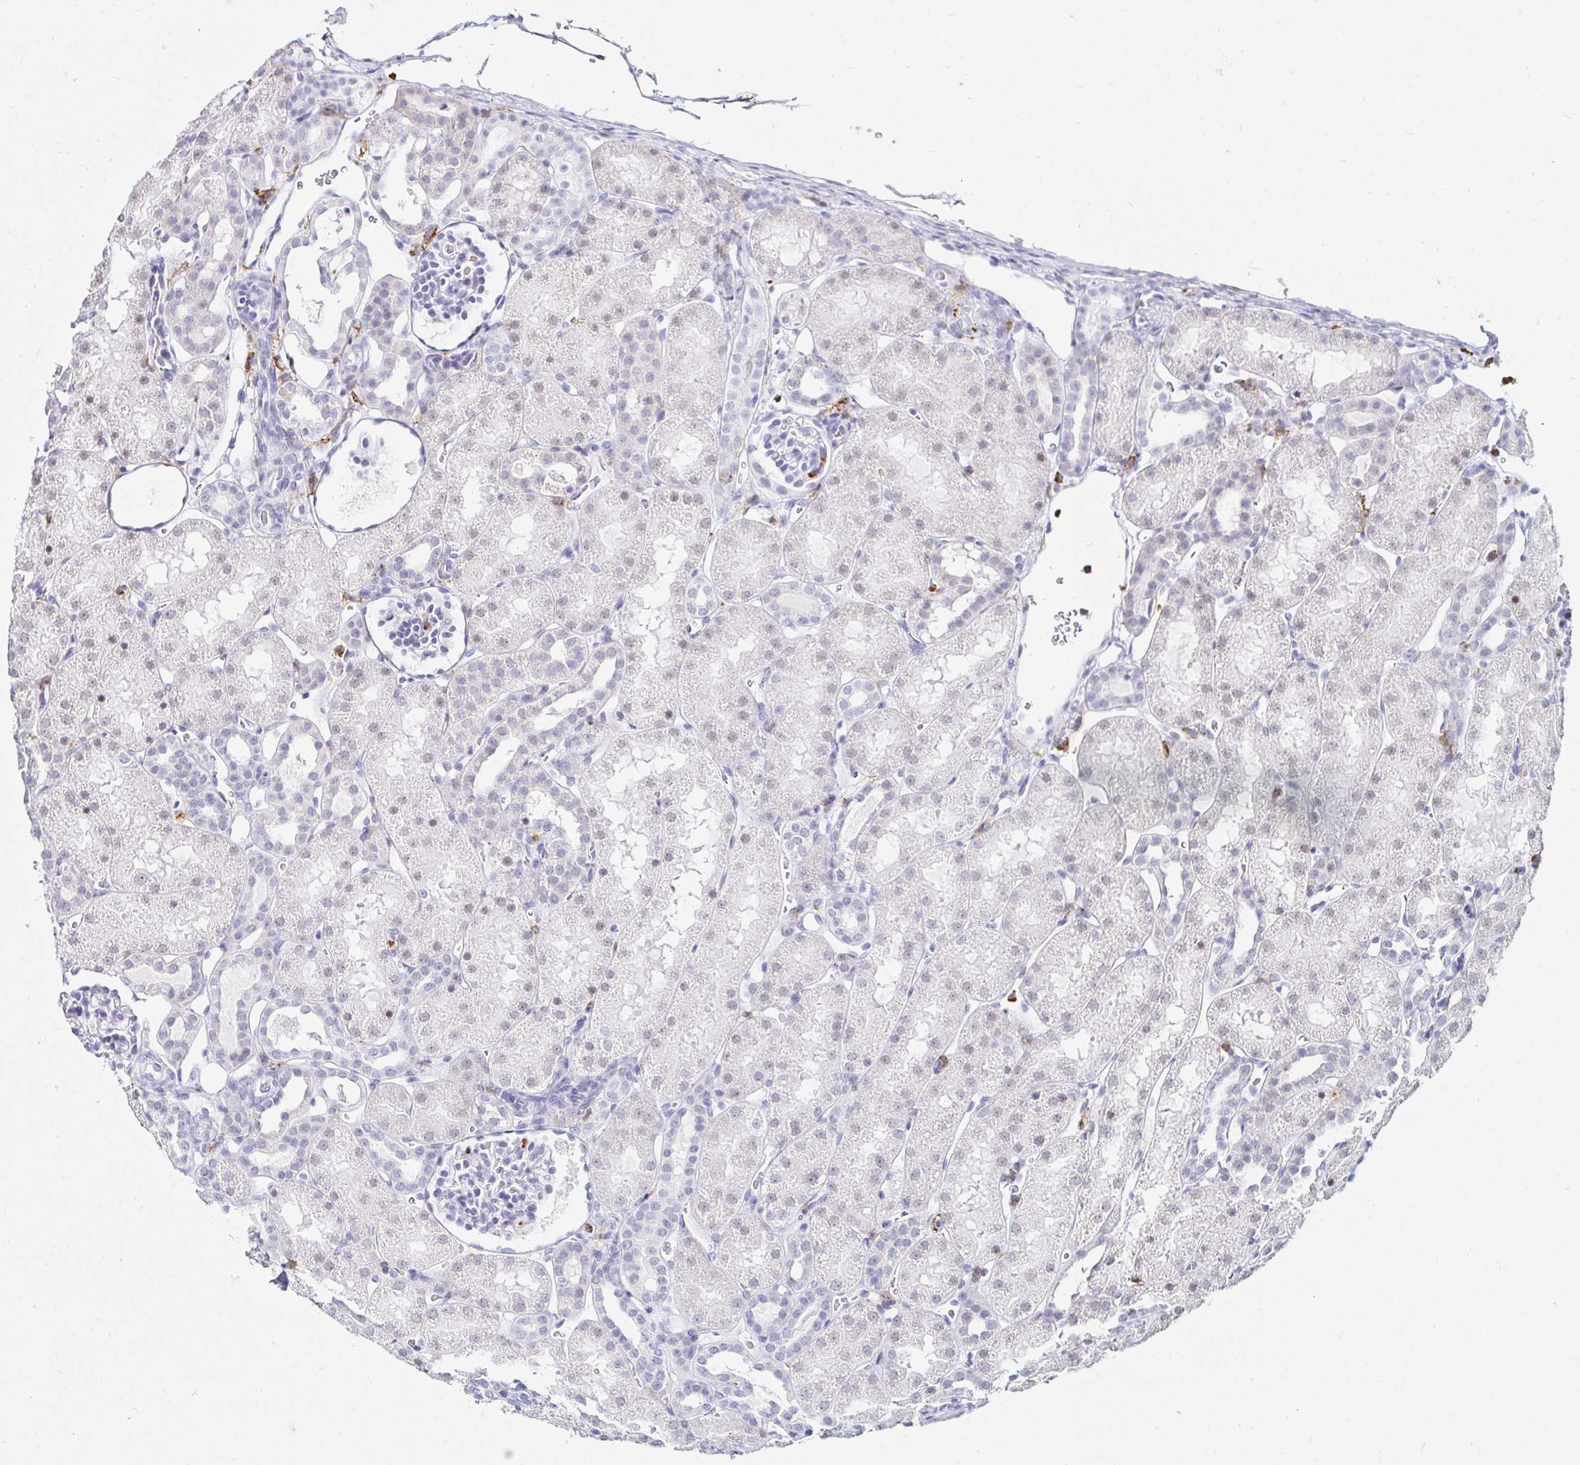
{"staining": {"intensity": "negative", "quantity": "none", "location": "none"}, "tissue": "kidney", "cell_type": "Cells in glomeruli", "image_type": "normal", "snomed": [{"axis": "morphology", "description": "Normal tissue, NOS"}, {"axis": "topography", "description": "Kidney"}], "caption": "Immunohistochemical staining of unremarkable kidney demonstrates no significant staining in cells in glomeruli. (DAB (3,3'-diaminobenzidine) immunohistochemistry visualized using brightfield microscopy, high magnification).", "gene": "CYBB", "patient": {"sex": "male", "age": 2}}